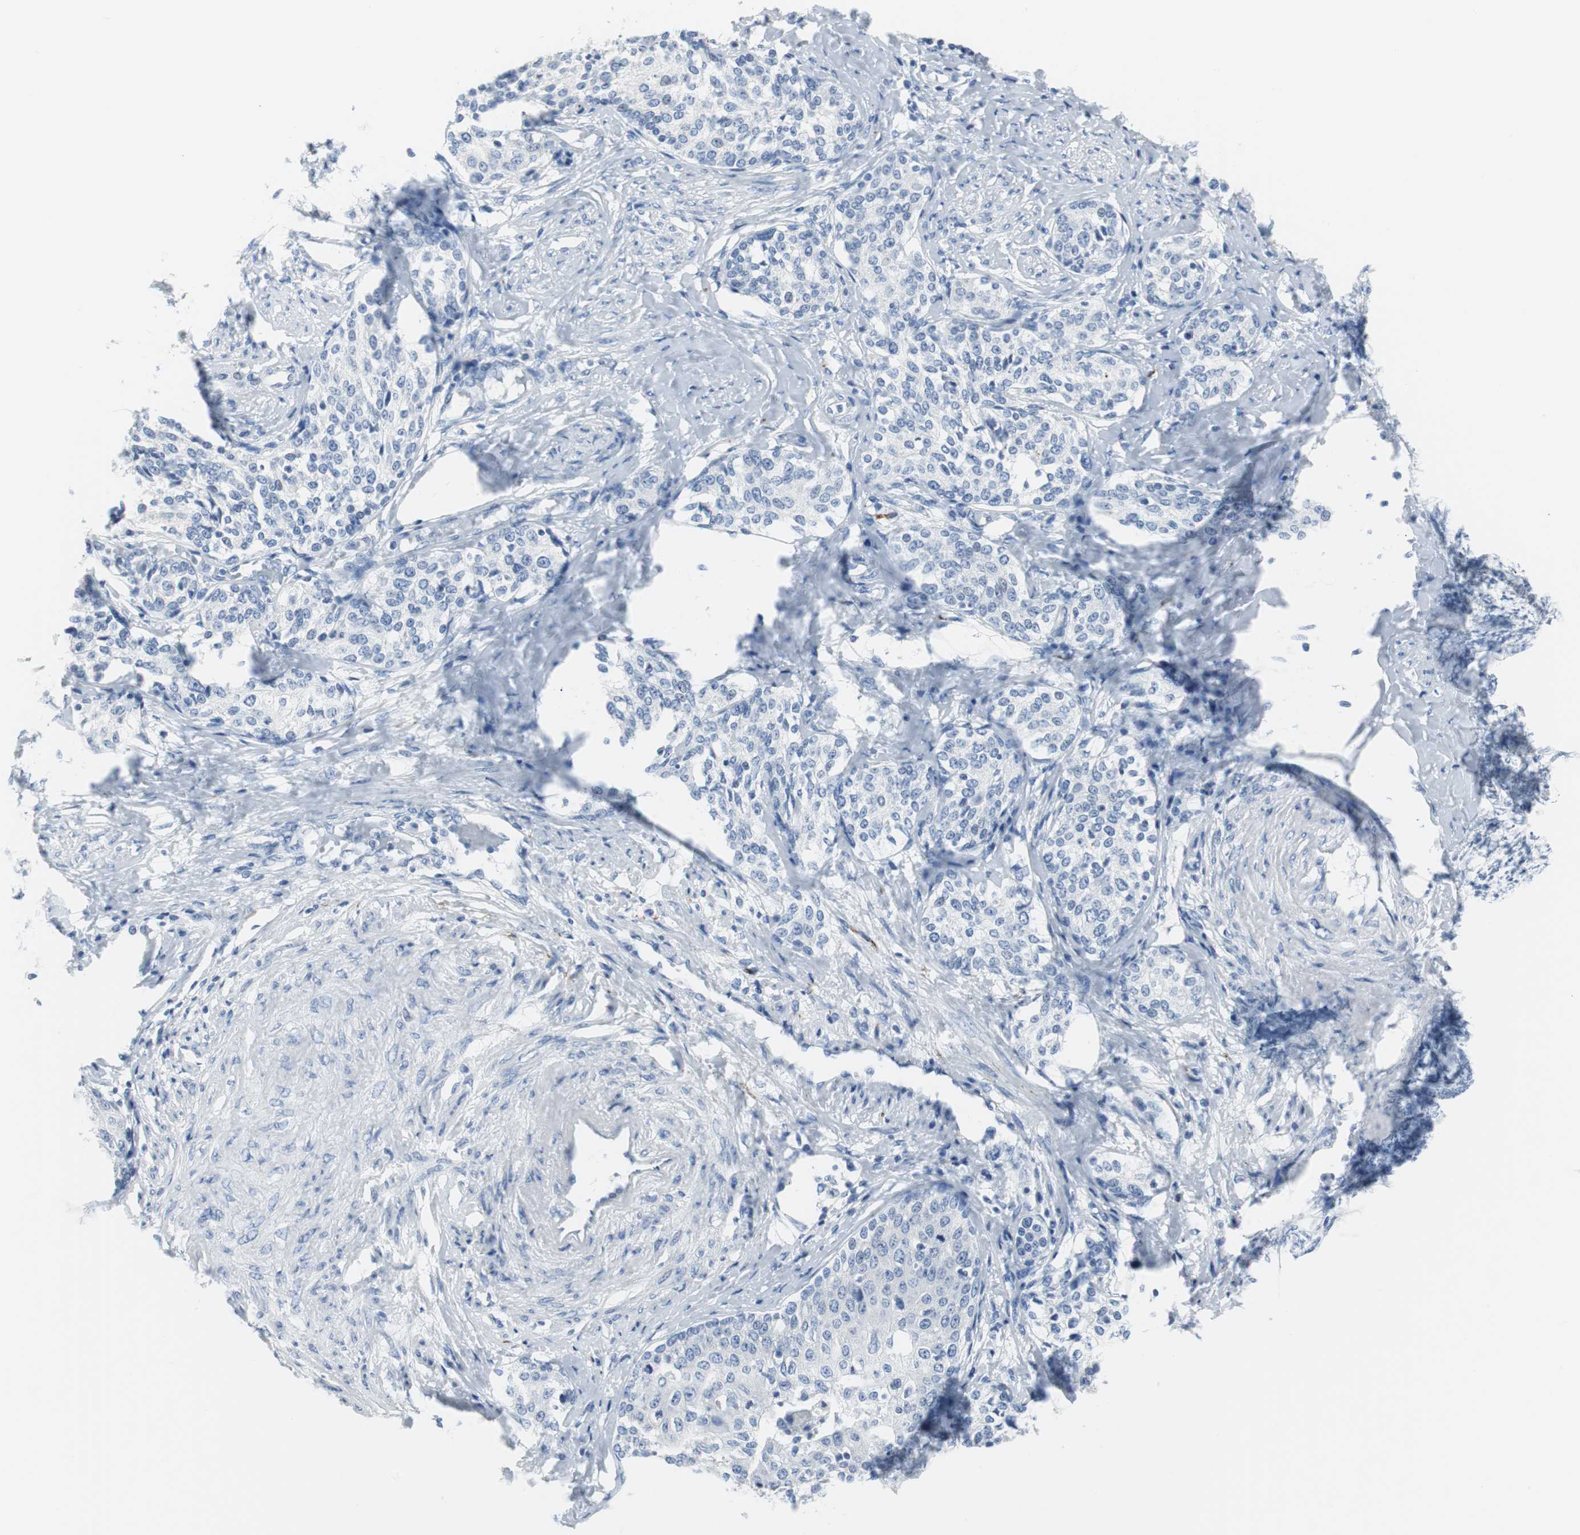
{"staining": {"intensity": "negative", "quantity": "none", "location": "none"}, "tissue": "cervical cancer", "cell_type": "Tumor cells", "image_type": "cancer", "snomed": [{"axis": "morphology", "description": "Squamous cell carcinoma, NOS"}, {"axis": "morphology", "description": "Adenocarcinoma, NOS"}, {"axis": "topography", "description": "Cervix"}], "caption": "Immunohistochemistry image of neoplastic tissue: cervical cancer stained with DAB displays no significant protein expression in tumor cells.", "gene": "GAP43", "patient": {"sex": "female", "age": 52}}